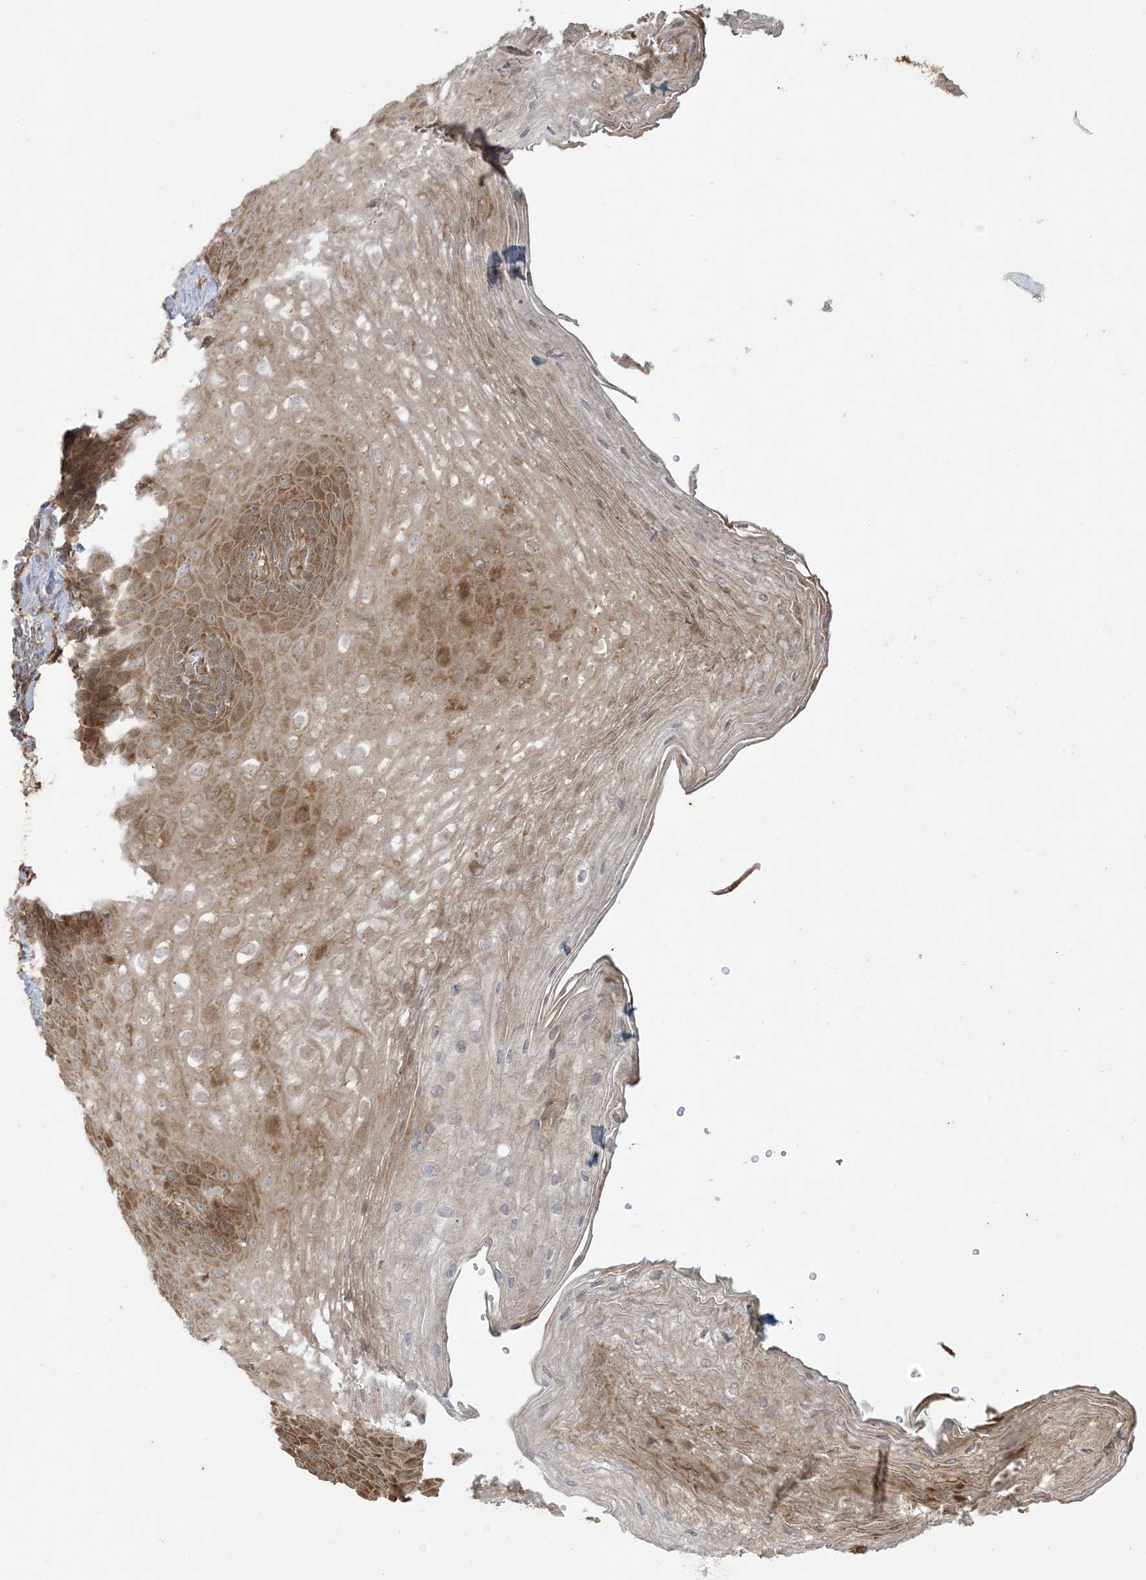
{"staining": {"intensity": "moderate", "quantity": "25%-75%", "location": "cytoplasmic/membranous"}, "tissue": "esophagus", "cell_type": "Squamous epithelial cells", "image_type": "normal", "snomed": [{"axis": "morphology", "description": "Normal tissue, NOS"}, {"axis": "topography", "description": "Esophagus"}], "caption": "High-magnification brightfield microscopy of normal esophagus stained with DAB (3,3'-diaminobenzidine) (brown) and counterstained with hematoxylin (blue). squamous epithelial cells exhibit moderate cytoplasmic/membranous expression is present in approximately25%-75% of cells. Immunohistochemistry stains the protein of interest in brown and the nuclei are stained blue.", "gene": "KLHL18", "patient": {"sex": "female", "age": 66}}